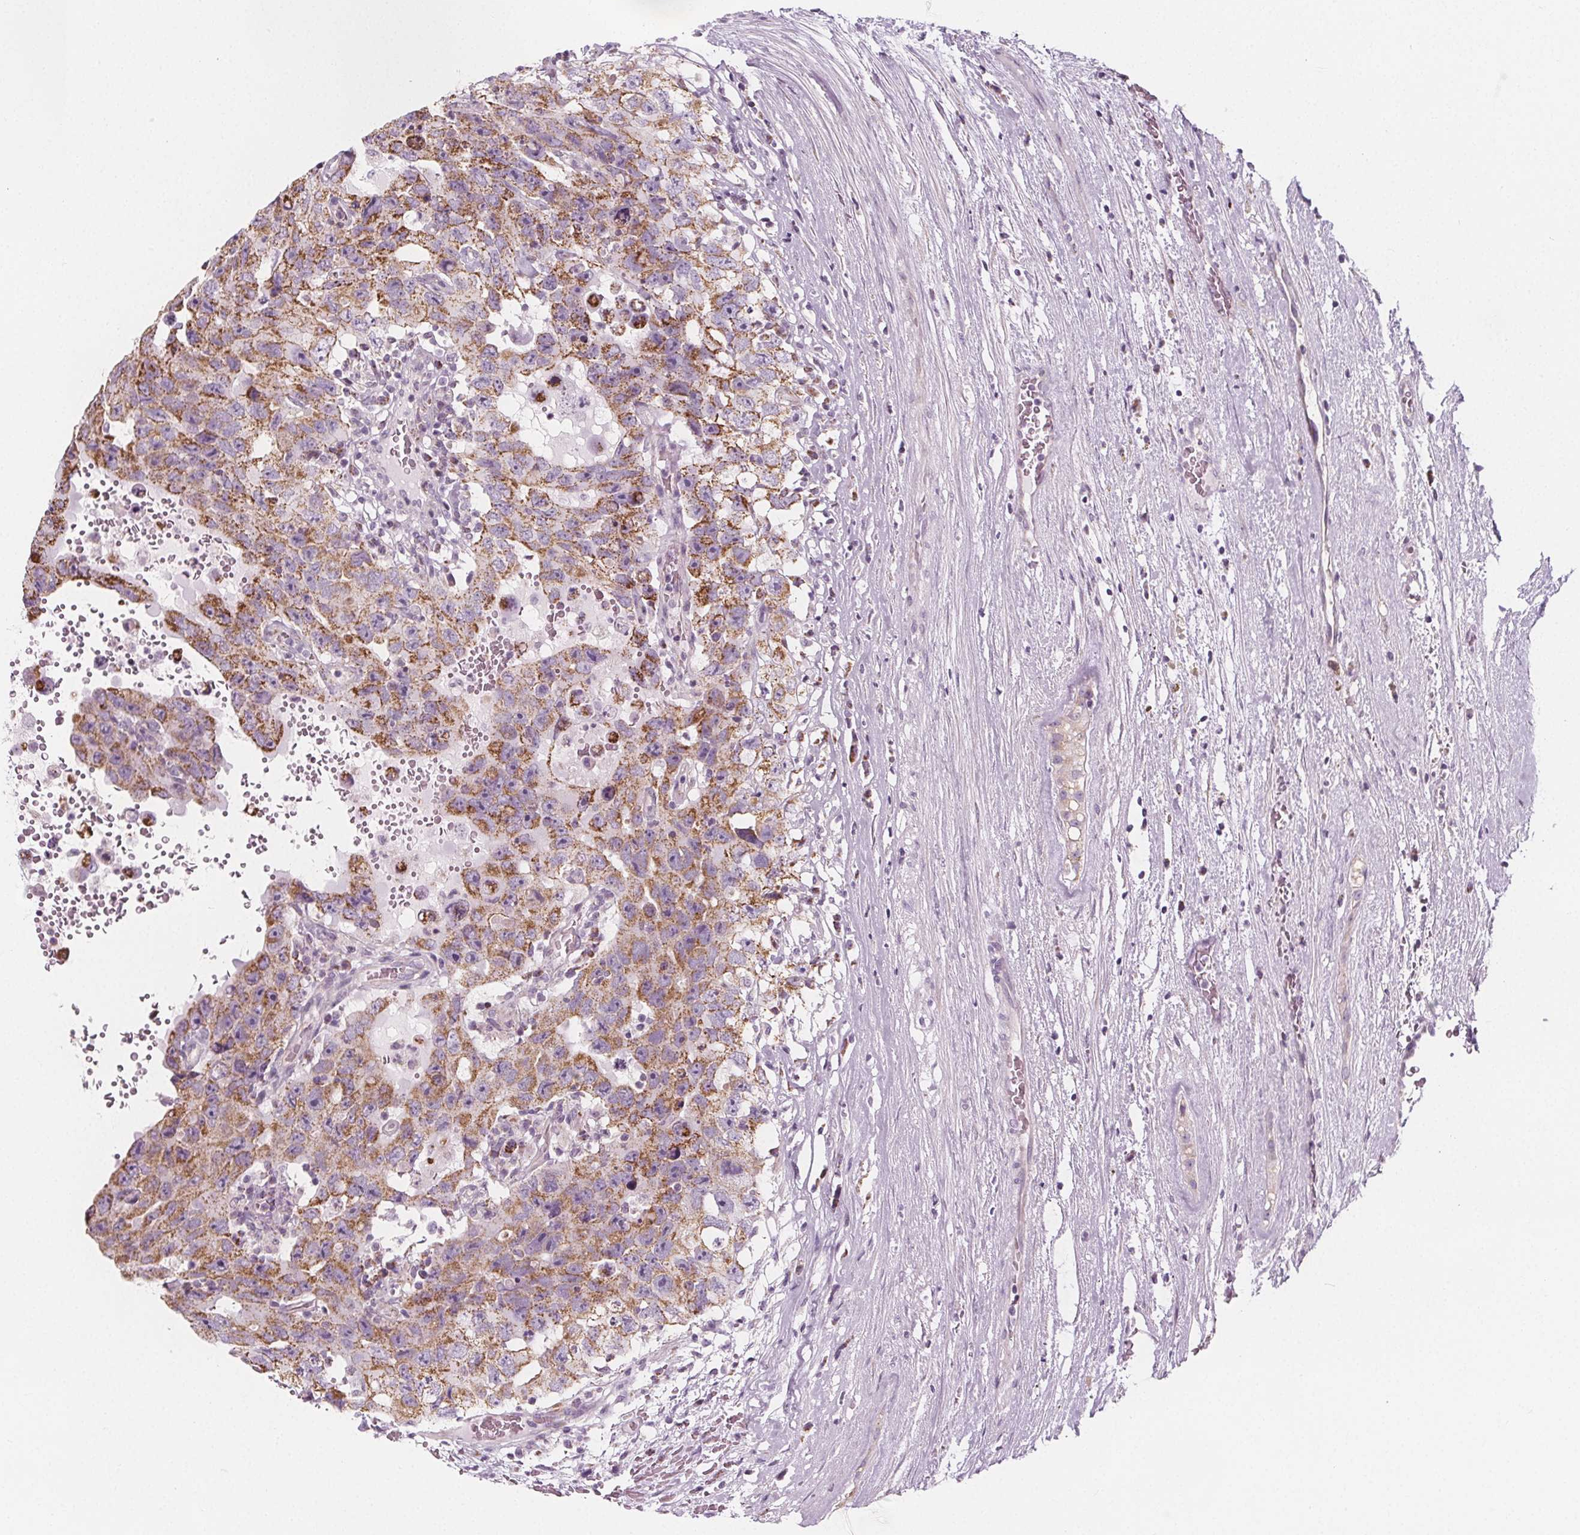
{"staining": {"intensity": "moderate", "quantity": ">75%", "location": "cytoplasmic/membranous"}, "tissue": "testis cancer", "cell_type": "Tumor cells", "image_type": "cancer", "snomed": [{"axis": "morphology", "description": "Carcinoma, Embryonal, NOS"}, {"axis": "topography", "description": "Testis"}], "caption": "Testis embryonal carcinoma tissue demonstrates moderate cytoplasmic/membranous expression in approximately >75% of tumor cells, visualized by immunohistochemistry. Nuclei are stained in blue.", "gene": "IL17C", "patient": {"sex": "male", "age": 26}}